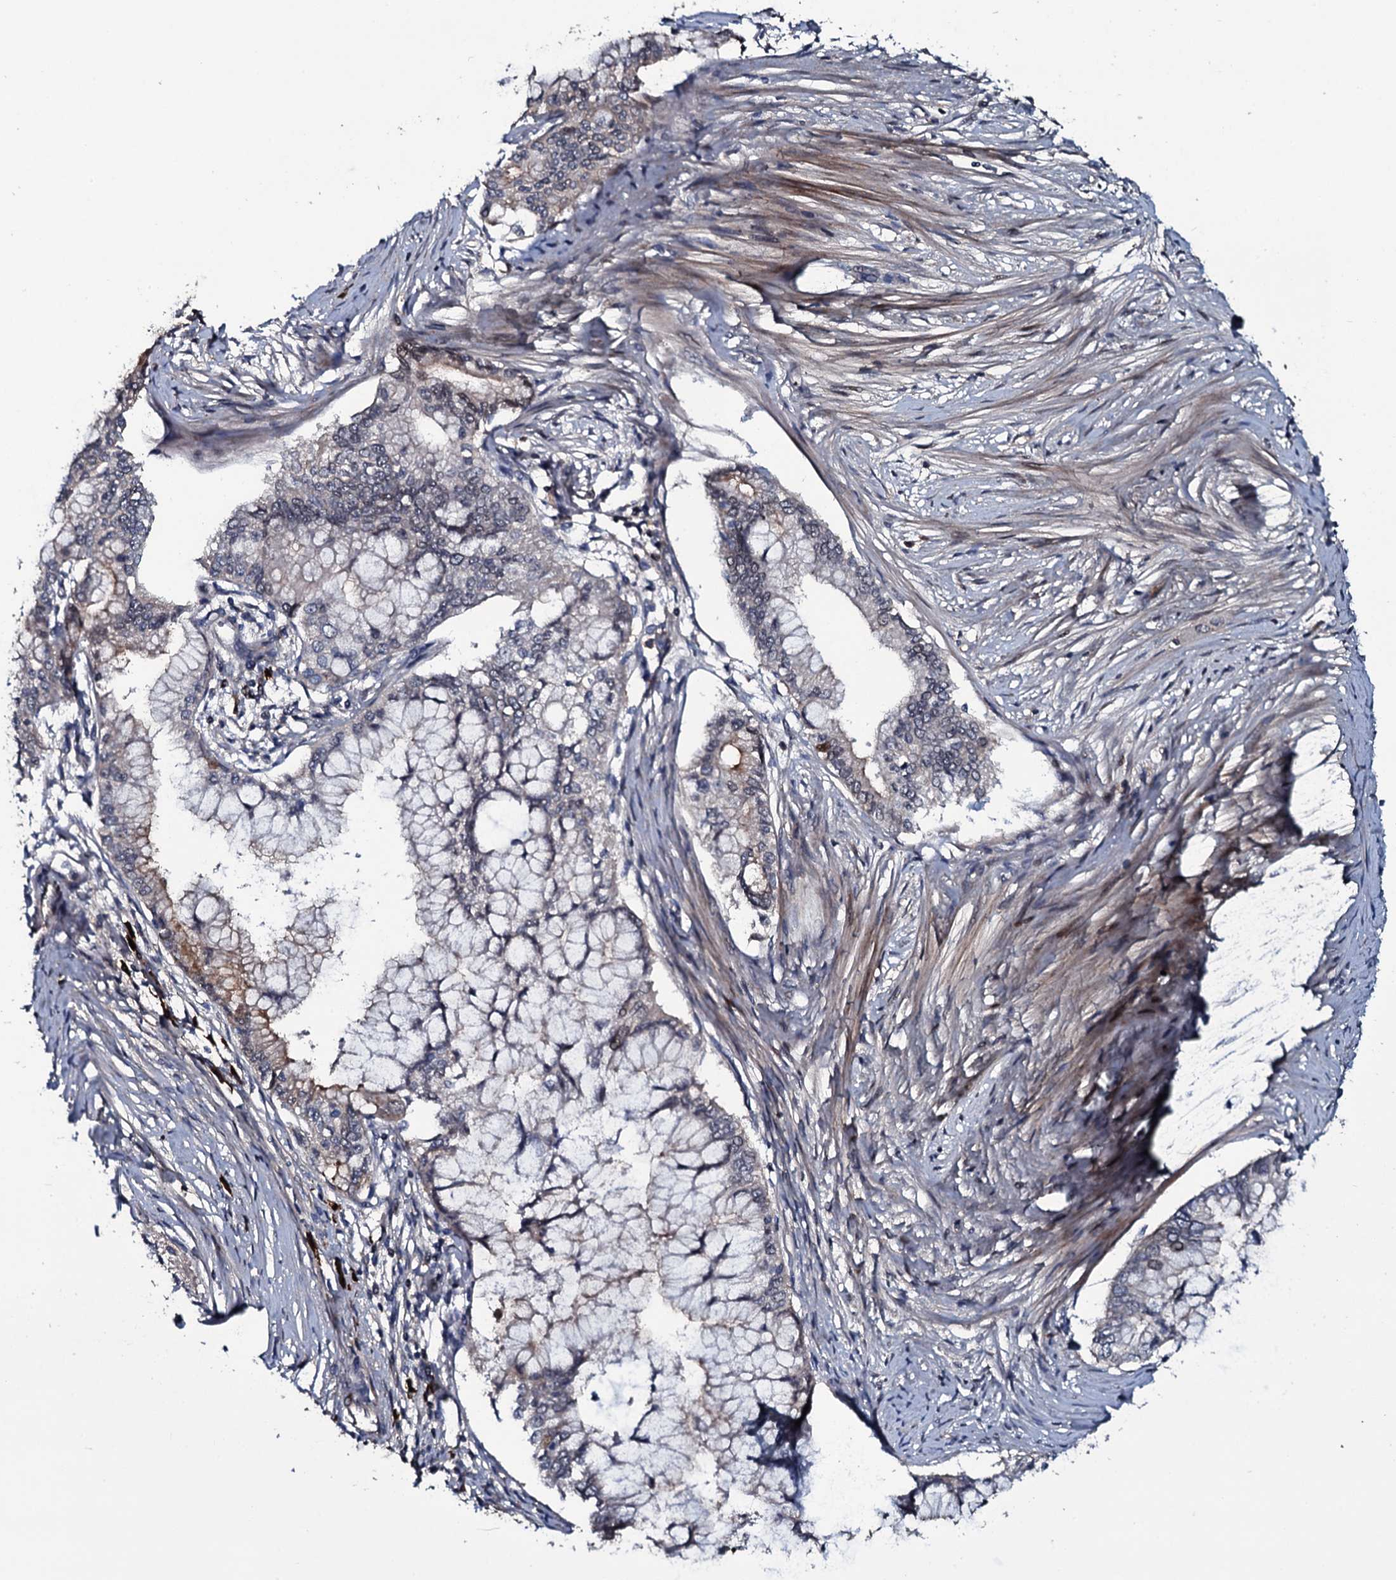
{"staining": {"intensity": "weak", "quantity": "<25%", "location": "cytoplasmic/membranous"}, "tissue": "pancreatic cancer", "cell_type": "Tumor cells", "image_type": "cancer", "snomed": [{"axis": "morphology", "description": "Adenocarcinoma, NOS"}, {"axis": "topography", "description": "Pancreas"}], "caption": "DAB (3,3'-diaminobenzidine) immunohistochemical staining of human pancreatic cancer shows no significant positivity in tumor cells.", "gene": "LYG2", "patient": {"sex": "male", "age": 46}}